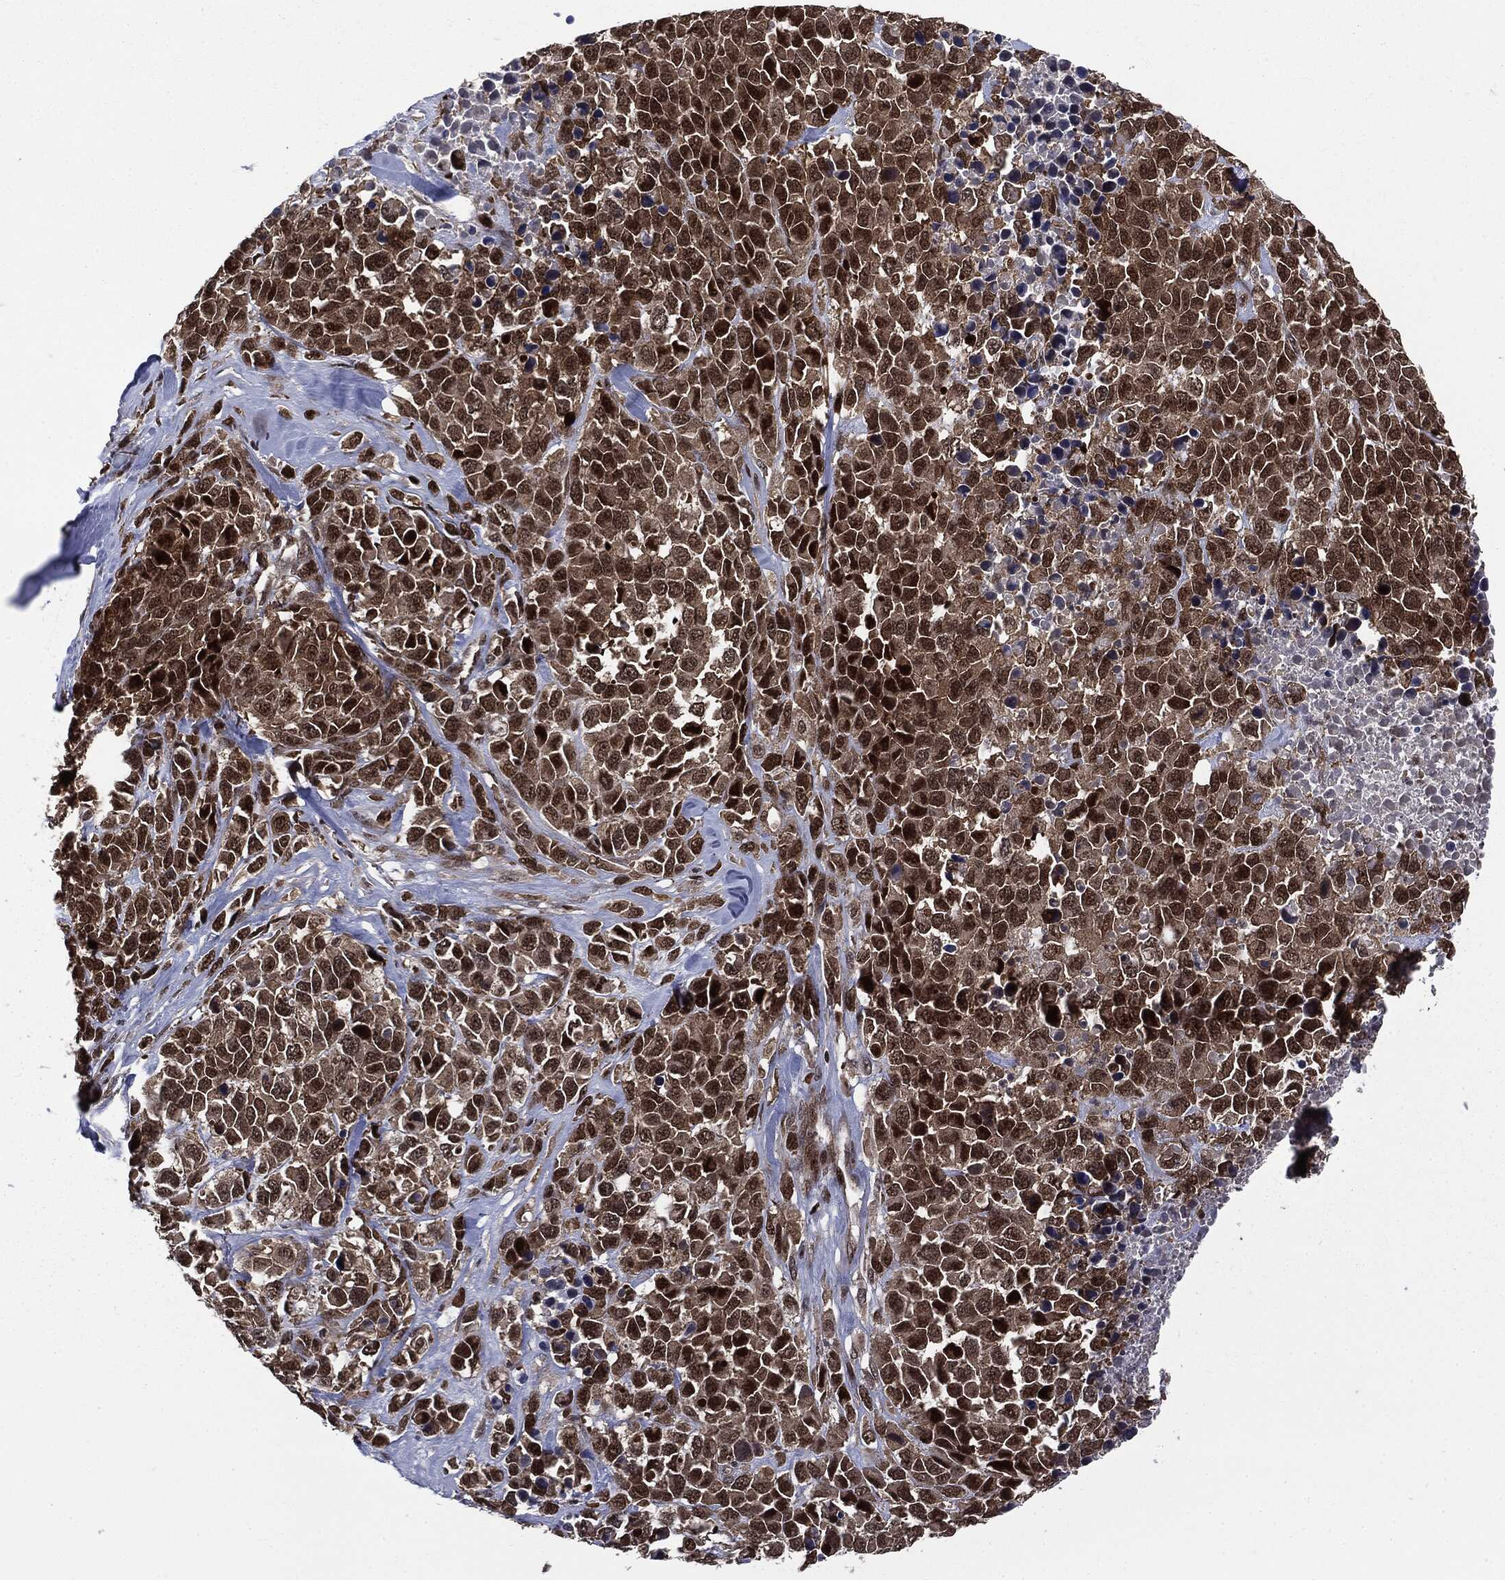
{"staining": {"intensity": "strong", "quantity": ">75%", "location": "cytoplasmic/membranous,nuclear"}, "tissue": "melanoma", "cell_type": "Tumor cells", "image_type": "cancer", "snomed": [{"axis": "morphology", "description": "Malignant melanoma, Metastatic site"}, {"axis": "topography", "description": "Skin"}], "caption": "High-power microscopy captured an immunohistochemistry histopathology image of melanoma, revealing strong cytoplasmic/membranous and nuclear positivity in approximately >75% of tumor cells. (DAB IHC, brown staining for protein, blue staining for nuclei).", "gene": "PTPA", "patient": {"sex": "male", "age": 84}}